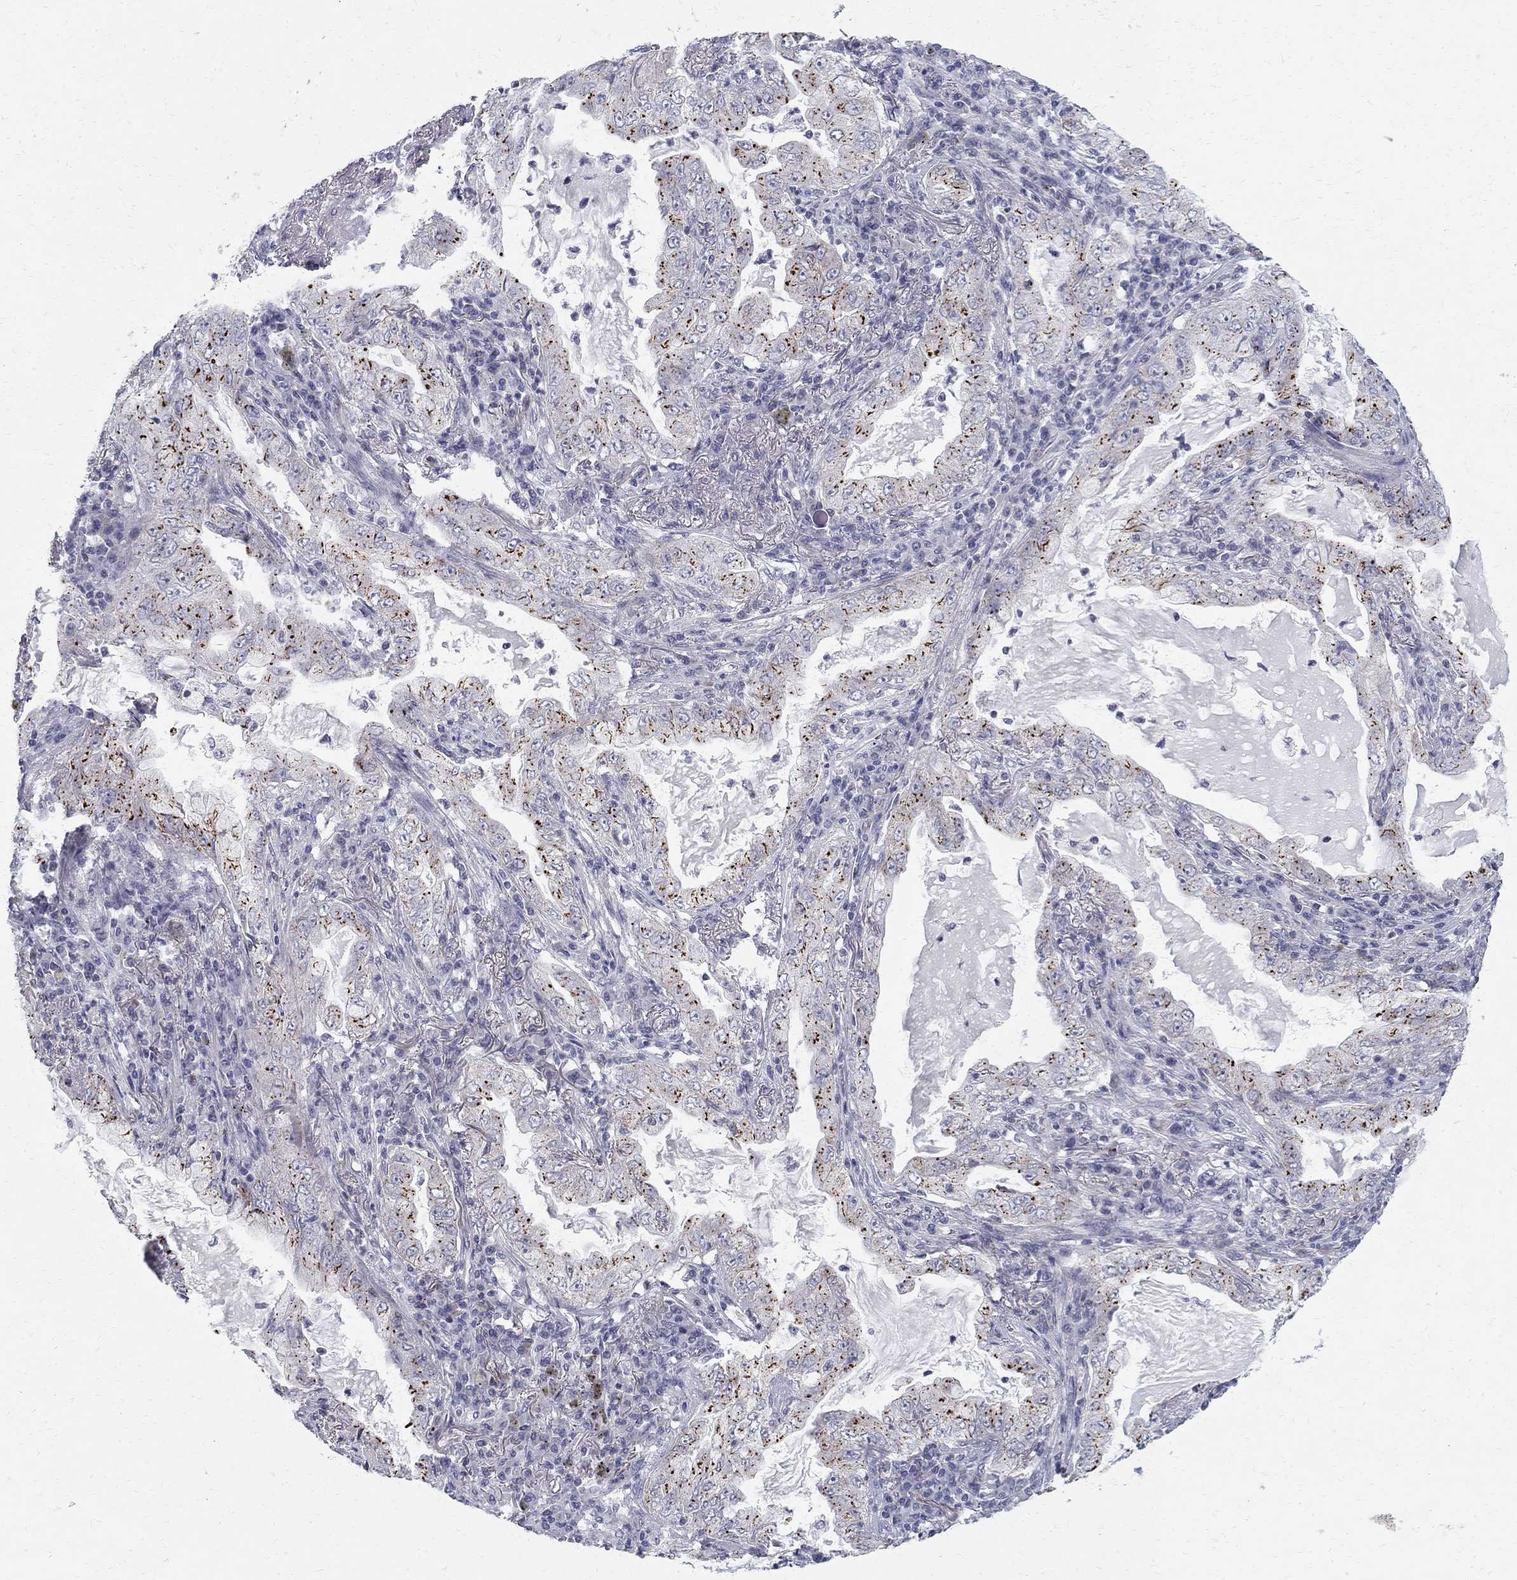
{"staining": {"intensity": "negative", "quantity": "none", "location": "none"}, "tissue": "lung cancer", "cell_type": "Tumor cells", "image_type": "cancer", "snomed": [{"axis": "morphology", "description": "Adenocarcinoma, NOS"}, {"axis": "topography", "description": "Lung"}], "caption": "High power microscopy micrograph of an immunohistochemistry (IHC) histopathology image of adenocarcinoma (lung), revealing no significant staining in tumor cells.", "gene": "CLIC6", "patient": {"sex": "female", "age": 73}}